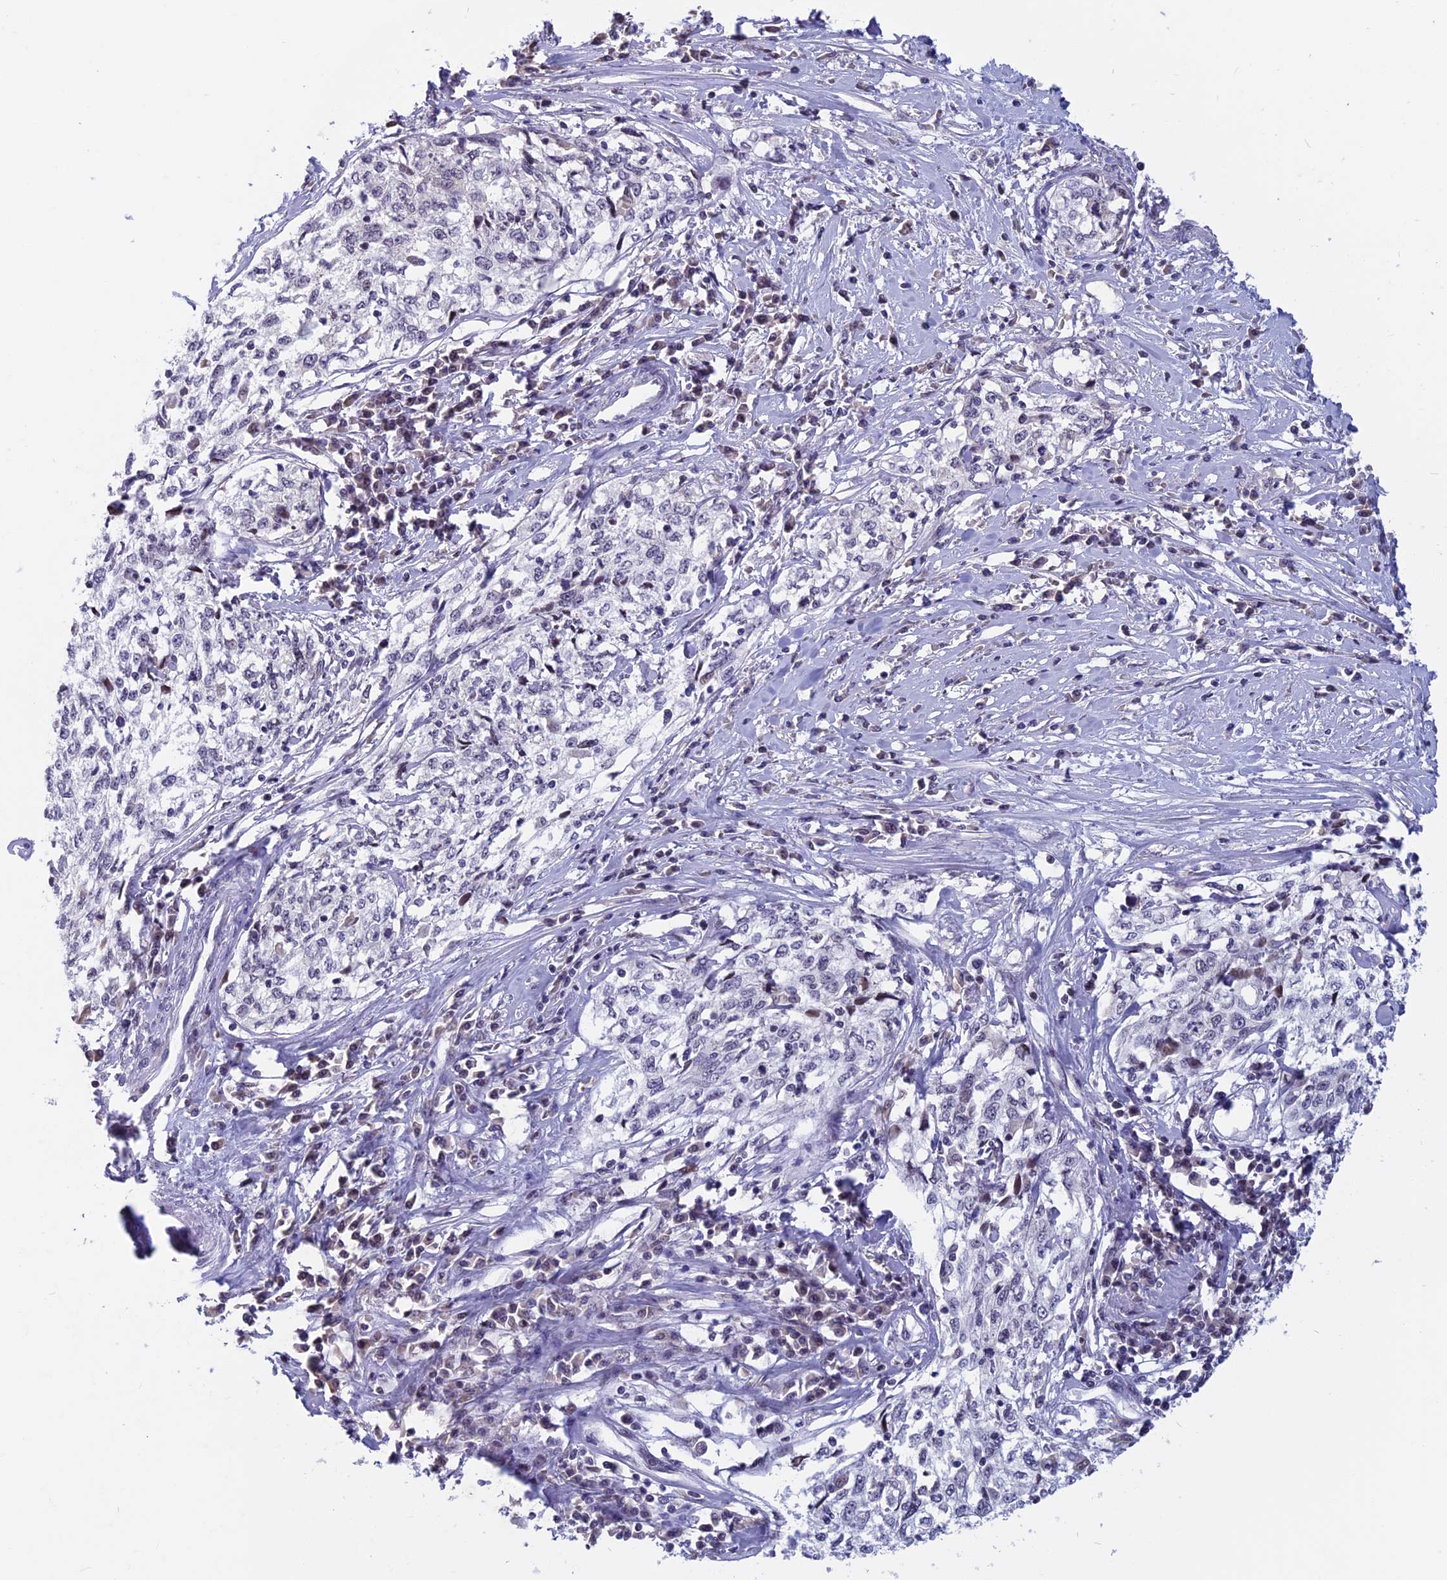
{"staining": {"intensity": "negative", "quantity": "none", "location": "none"}, "tissue": "cervical cancer", "cell_type": "Tumor cells", "image_type": "cancer", "snomed": [{"axis": "morphology", "description": "Squamous cell carcinoma, NOS"}, {"axis": "topography", "description": "Cervix"}], "caption": "Cervical cancer was stained to show a protein in brown. There is no significant staining in tumor cells.", "gene": "CDC7", "patient": {"sex": "female", "age": 57}}